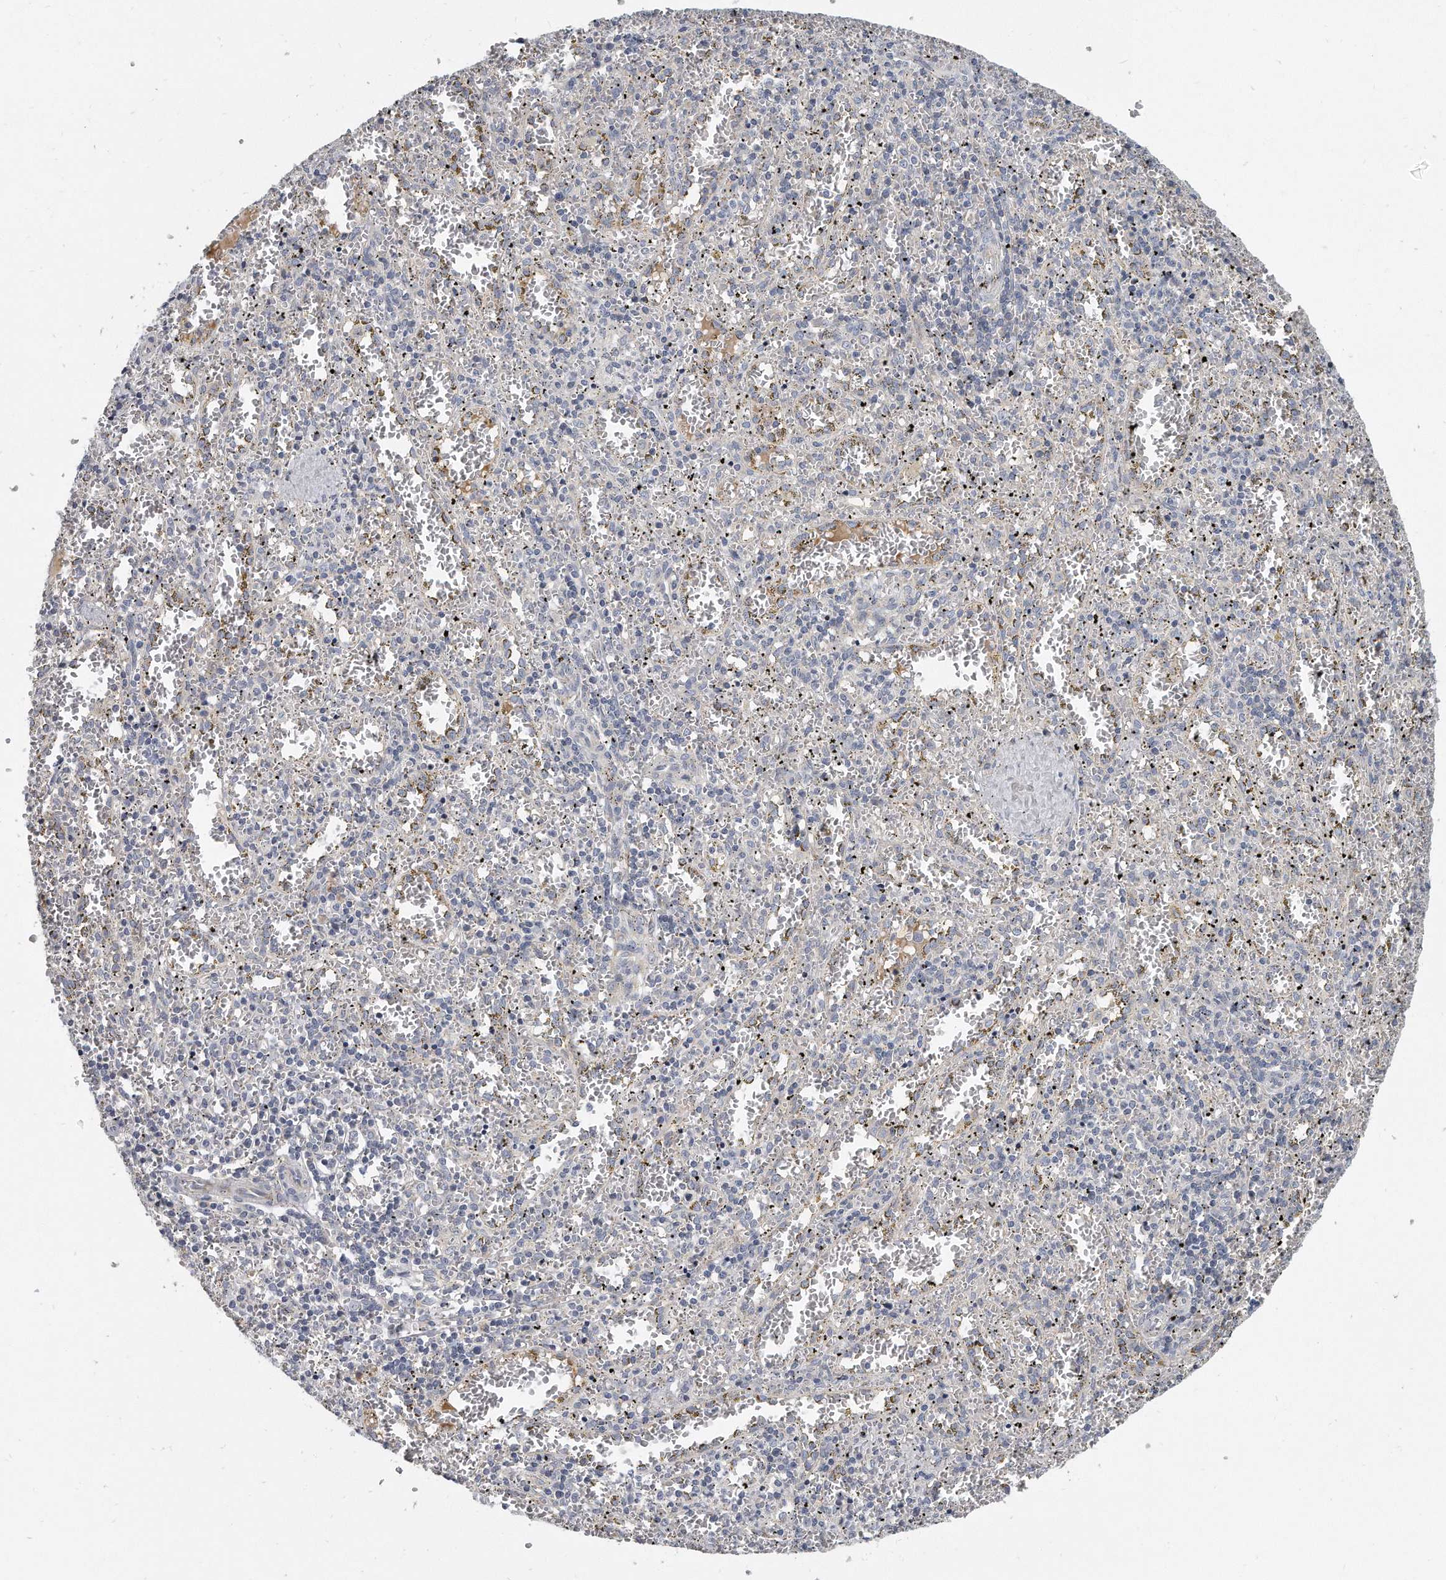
{"staining": {"intensity": "negative", "quantity": "none", "location": "none"}, "tissue": "spleen", "cell_type": "Cells in red pulp", "image_type": "normal", "snomed": [{"axis": "morphology", "description": "Normal tissue, NOS"}, {"axis": "topography", "description": "Spleen"}], "caption": "Immunohistochemistry (IHC) of benign human spleen shows no positivity in cells in red pulp. (Stains: DAB IHC with hematoxylin counter stain, Microscopy: brightfield microscopy at high magnification).", "gene": "PLEKHA6", "patient": {"sex": "male", "age": 11}}